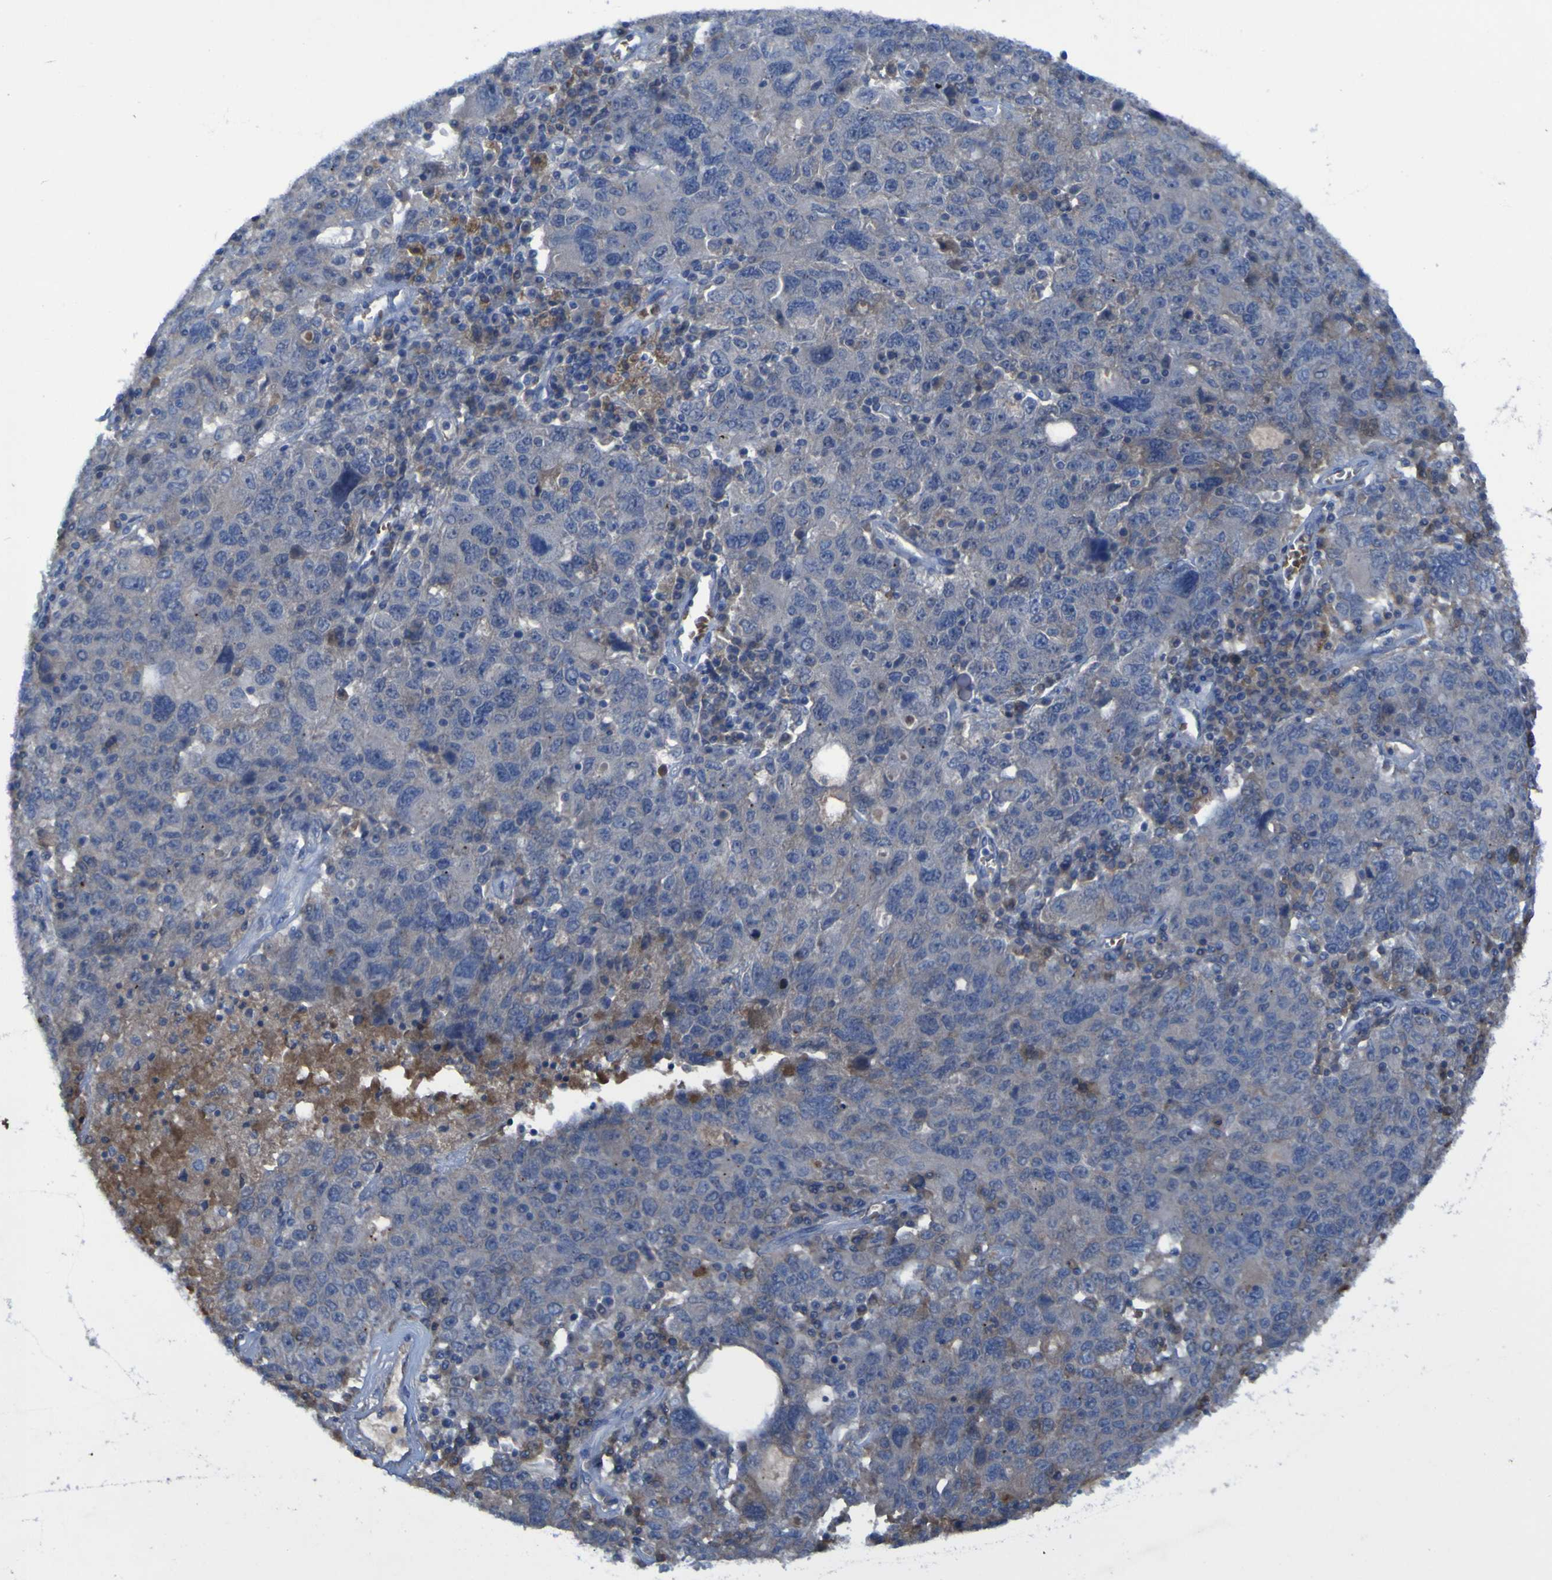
{"staining": {"intensity": "negative", "quantity": "none", "location": "none"}, "tissue": "ovarian cancer", "cell_type": "Tumor cells", "image_type": "cancer", "snomed": [{"axis": "morphology", "description": "Carcinoma, endometroid"}, {"axis": "topography", "description": "Ovary"}], "caption": "A histopathology image of human ovarian endometroid carcinoma is negative for staining in tumor cells.", "gene": "SGK2", "patient": {"sex": "female", "age": 62}}